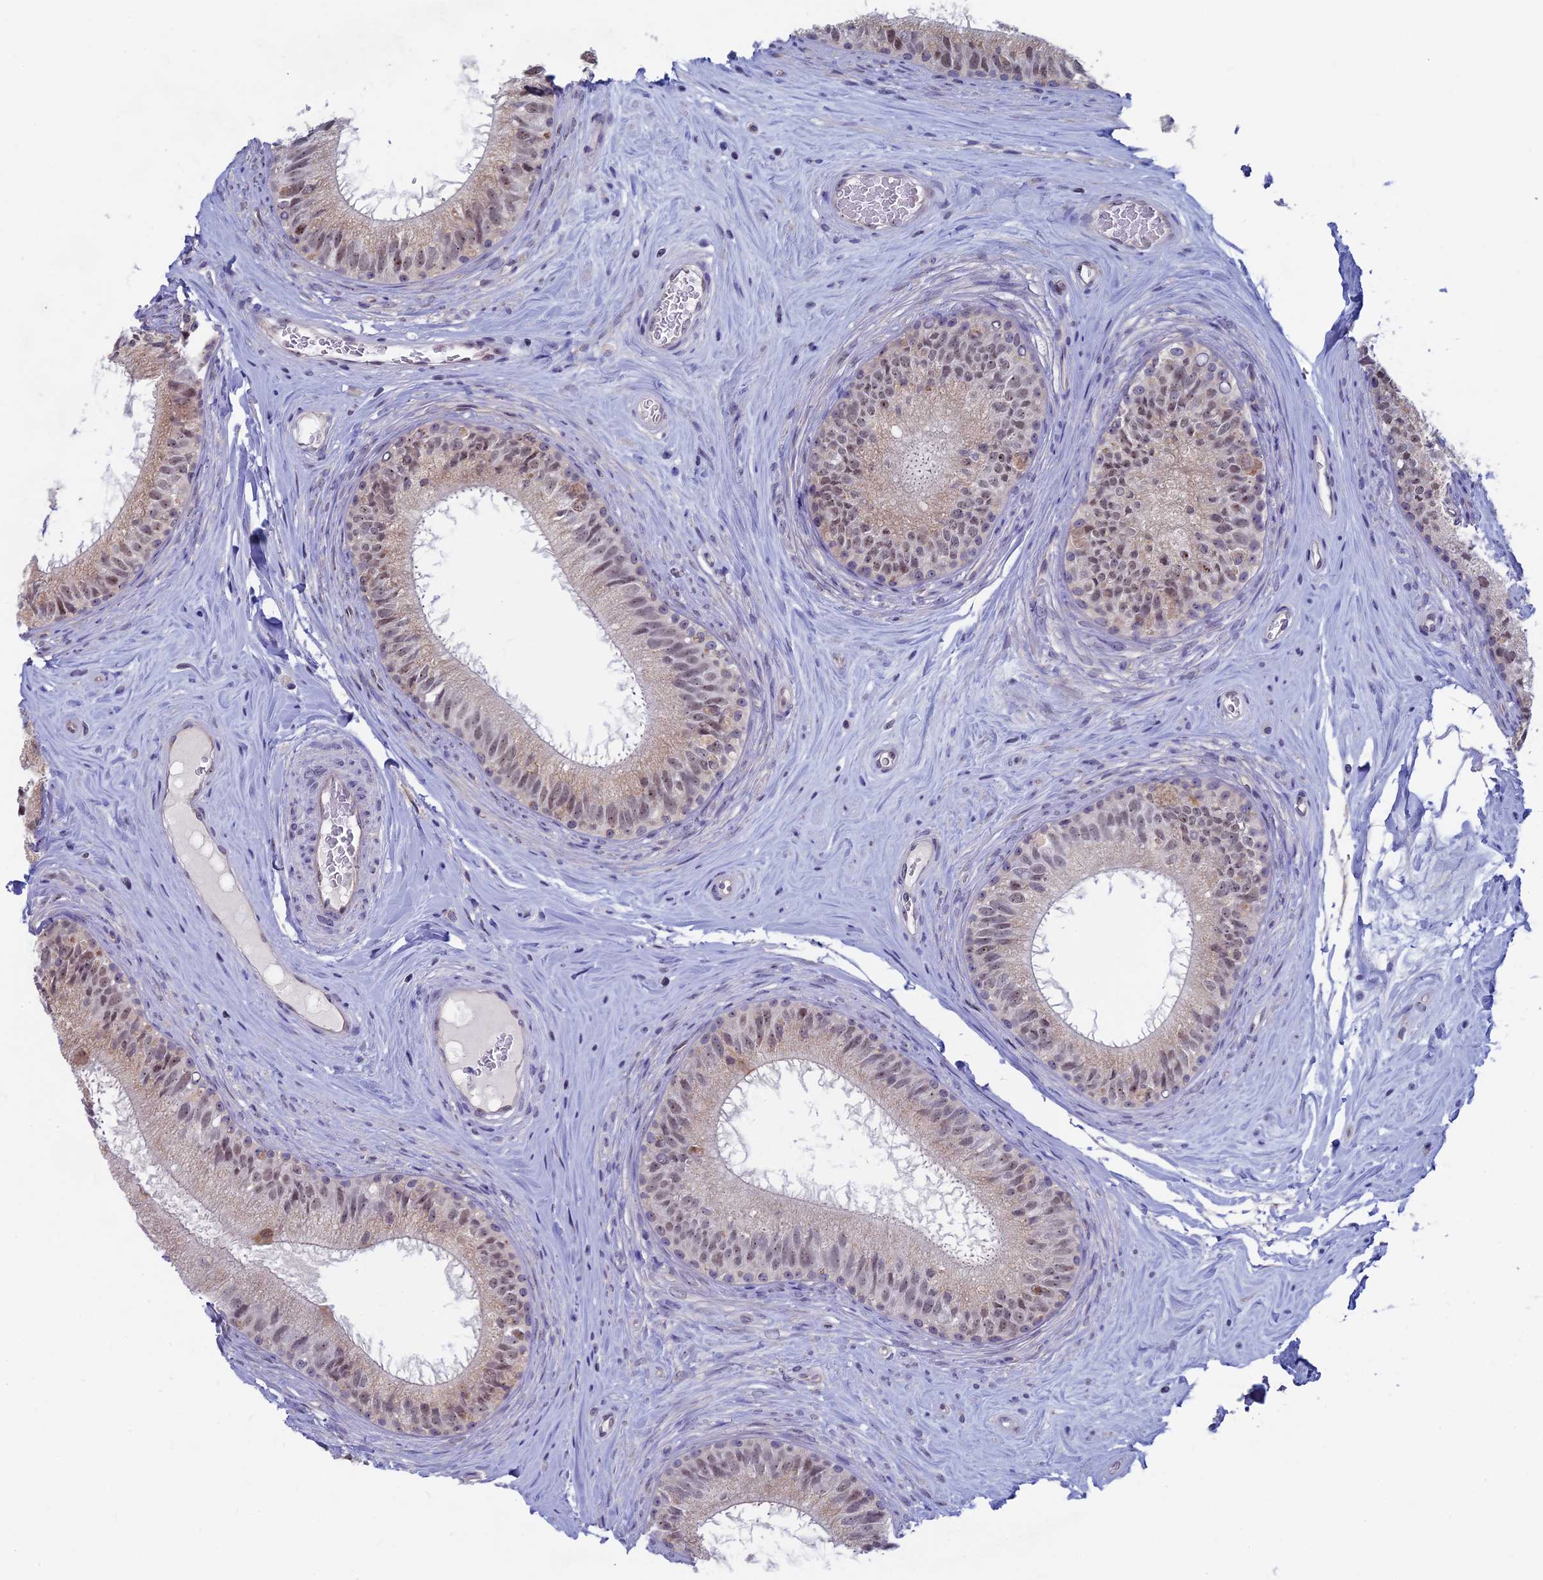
{"staining": {"intensity": "weak", "quantity": ">75%", "location": "nuclear"}, "tissue": "epididymis", "cell_type": "Glandular cells", "image_type": "normal", "snomed": [{"axis": "morphology", "description": "Normal tissue, NOS"}, {"axis": "topography", "description": "Epididymis"}], "caption": "Immunohistochemical staining of unremarkable human epididymis displays low levels of weak nuclear staining in about >75% of glandular cells.", "gene": "SPIRE1", "patient": {"sex": "male", "age": 33}}